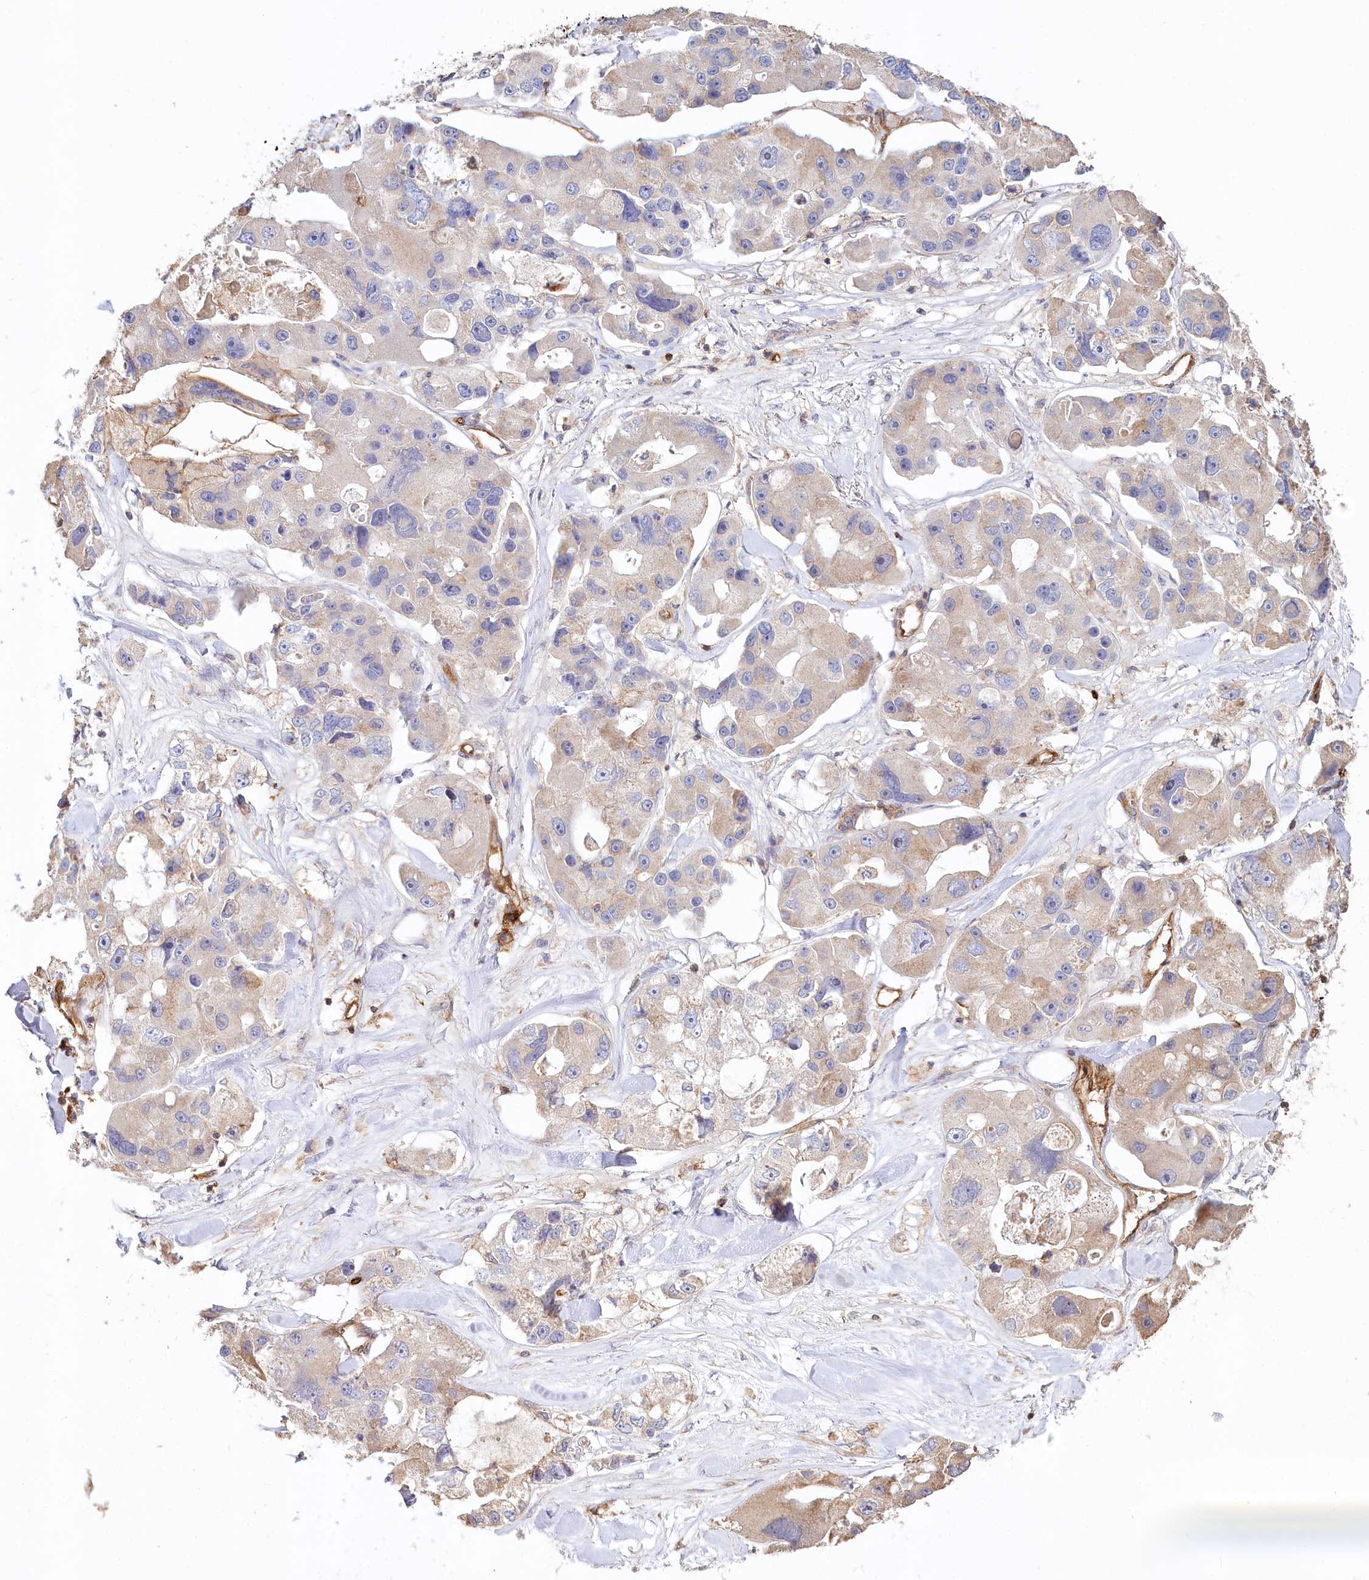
{"staining": {"intensity": "weak", "quantity": "25%-75%", "location": "cytoplasmic/membranous"}, "tissue": "lung cancer", "cell_type": "Tumor cells", "image_type": "cancer", "snomed": [{"axis": "morphology", "description": "Adenocarcinoma, NOS"}, {"axis": "topography", "description": "Lung"}], "caption": "Lung cancer (adenocarcinoma) tissue reveals weak cytoplasmic/membranous expression in approximately 25%-75% of tumor cells, visualized by immunohistochemistry. The protein is shown in brown color, while the nuclei are stained blue.", "gene": "RBP5", "patient": {"sex": "female", "age": 54}}